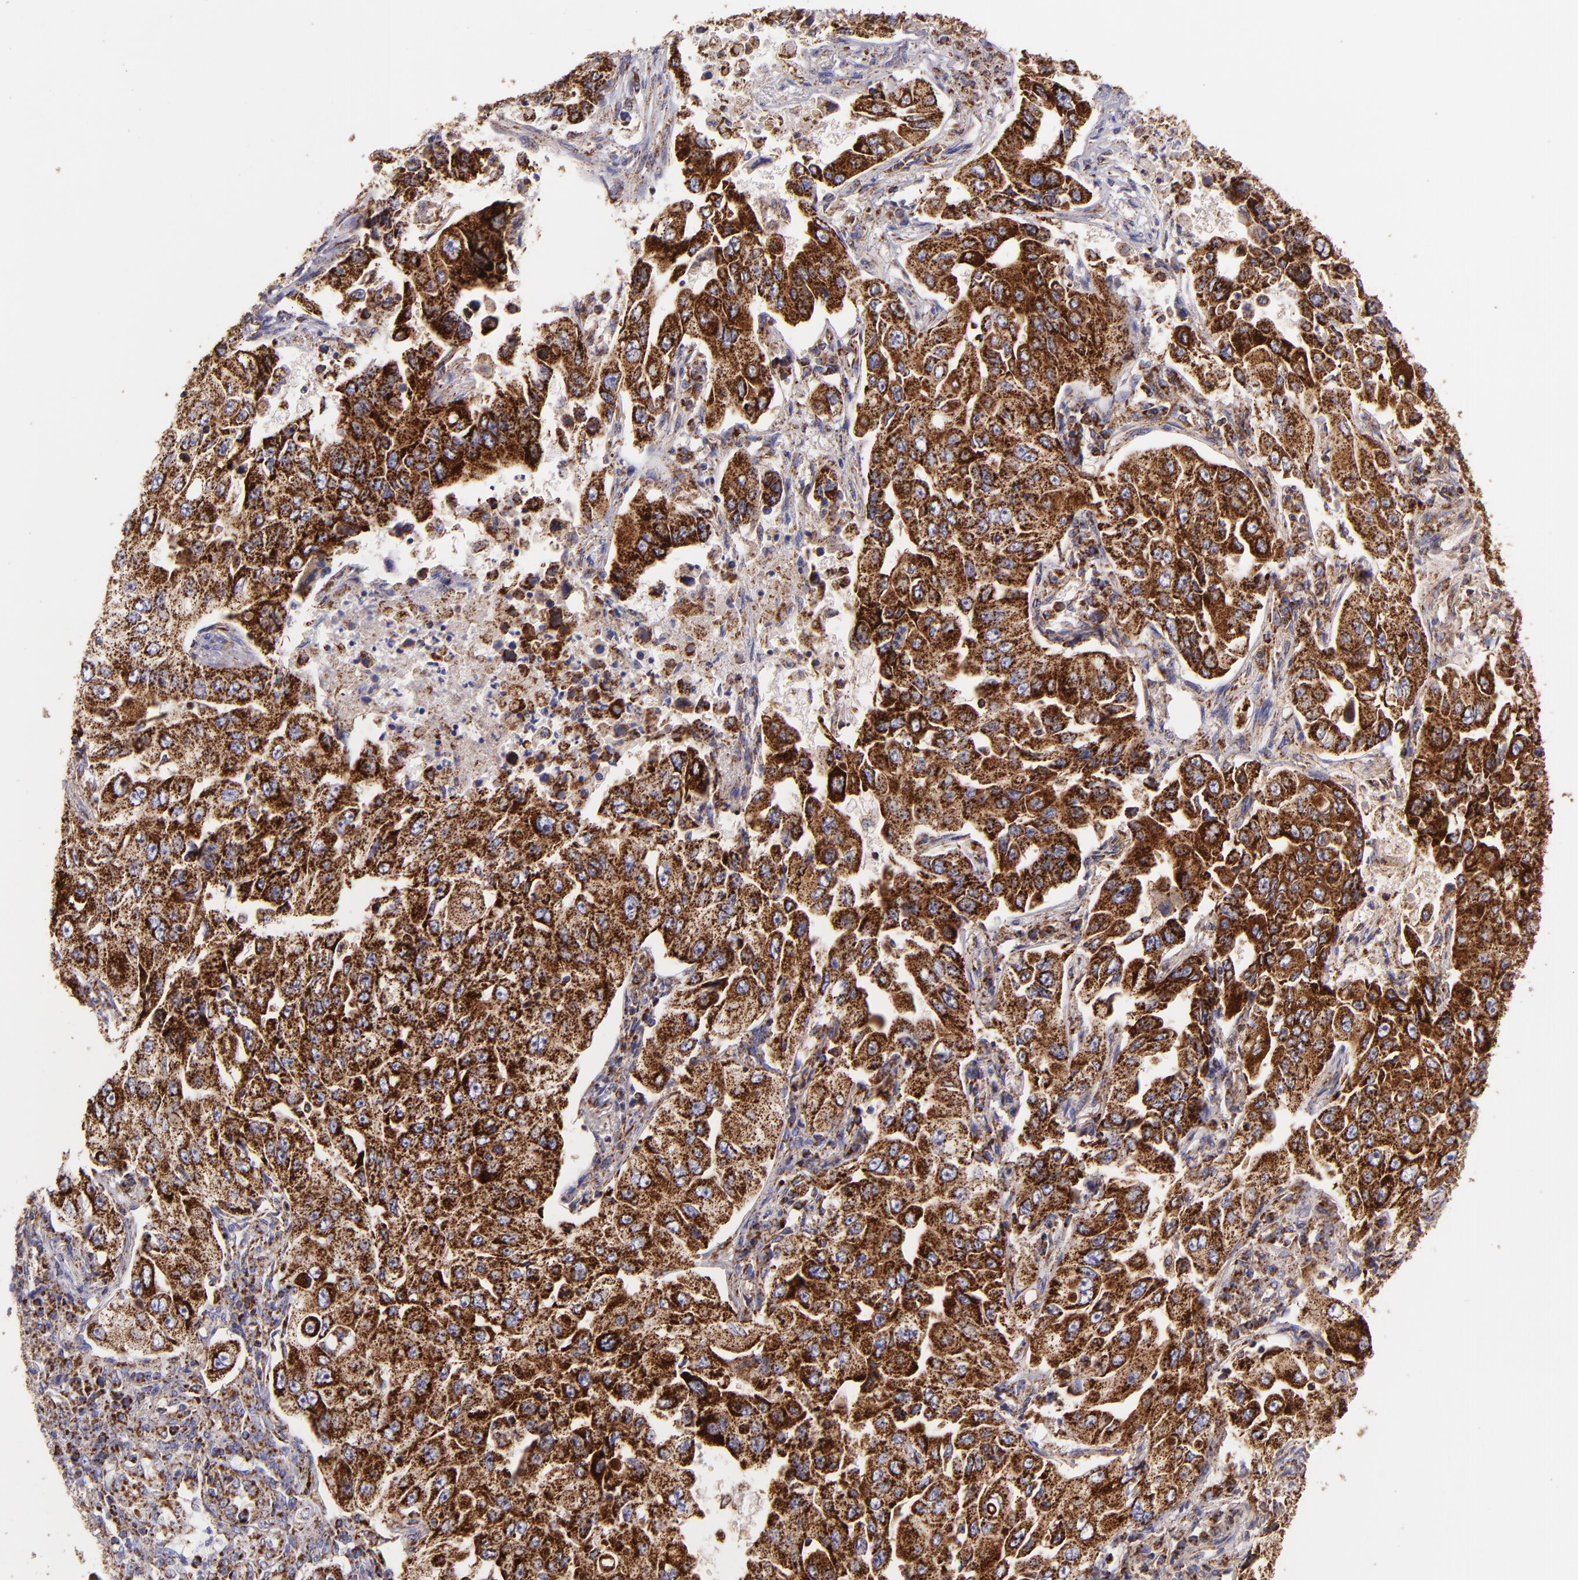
{"staining": {"intensity": "strong", "quantity": ">75%", "location": "cytoplasmic/membranous"}, "tissue": "lung cancer", "cell_type": "Tumor cells", "image_type": "cancer", "snomed": [{"axis": "morphology", "description": "Adenocarcinoma, NOS"}, {"axis": "topography", "description": "Lung"}], "caption": "Immunohistochemical staining of adenocarcinoma (lung) exhibits strong cytoplasmic/membranous protein positivity in approximately >75% of tumor cells.", "gene": "HSPD1", "patient": {"sex": "male", "age": 84}}